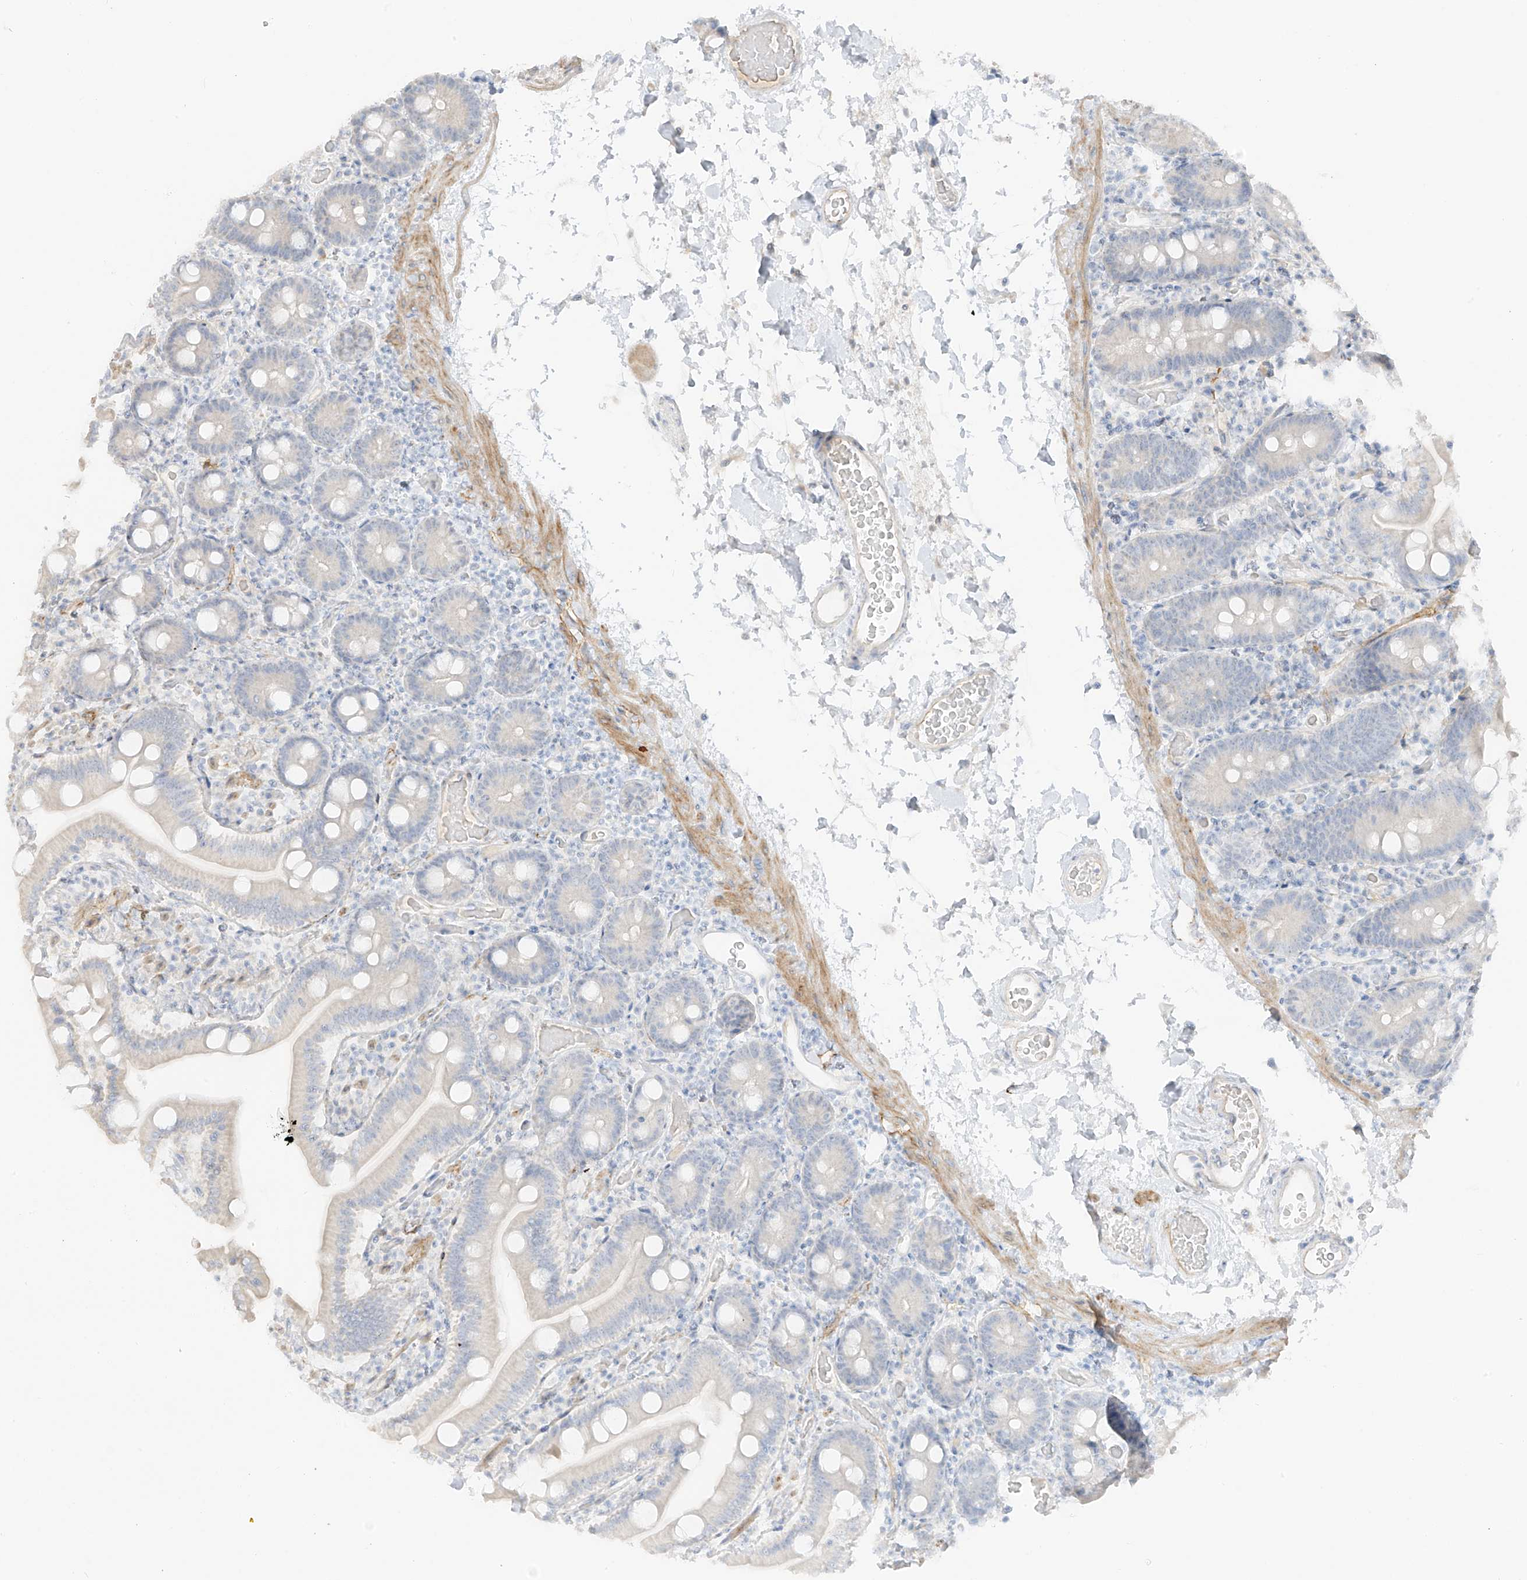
{"staining": {"intensity": "negative", "quantity": "none", "location": "none"}, "tissue": "duodenum", "cell_type": "Glandular cells", "image_type": "normal", "snomed": [{"axis": "morphology", "description": "Normal tissue, NOS"}, {"axis": "topography", "description": "Duodenum"}], "caption": "The micrograph shows no staining of glandular cells in unremarkable duodenum.", "gene": "C11orf87", "patient": {"sex": "male", "age": 55}}